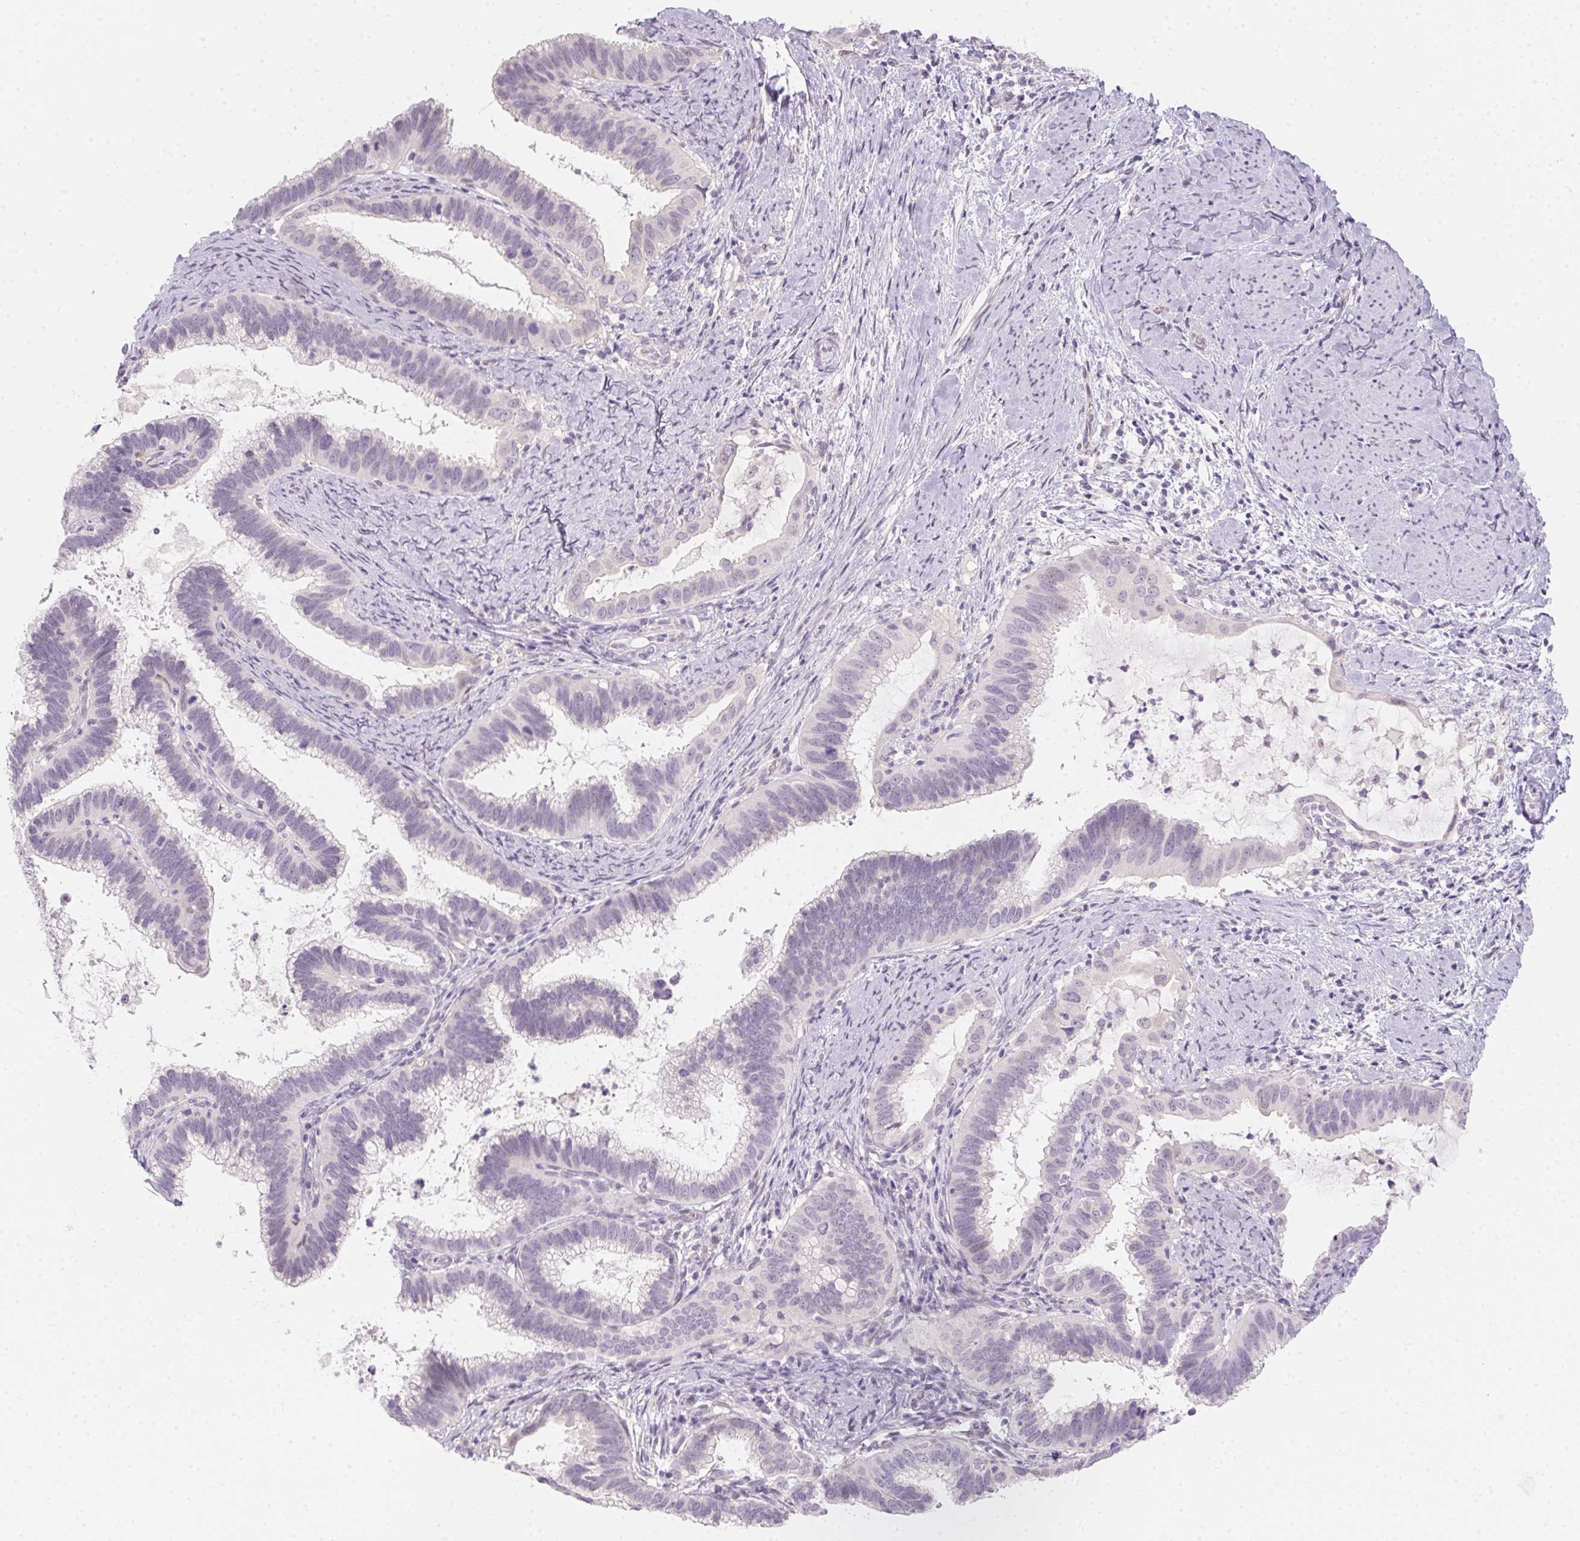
{"staining": {"intensity": "negative", "quantity": "none", "location": "none"}, "tissue": "cervical cancer", "cell_type": "Tumor cells", "image_type": "cancer", "snomed": [{"axis": "morphology", "description": "Adenocarcinoma, NOS"}, {"axis": "topography", "description": "Cervix"}], "caption": "The micrograph demonstrates no staining of tumor cells in cervical adenocarcinoma.", "gene": "MORC1", "patient": {"sex": "female", "age": 61}}